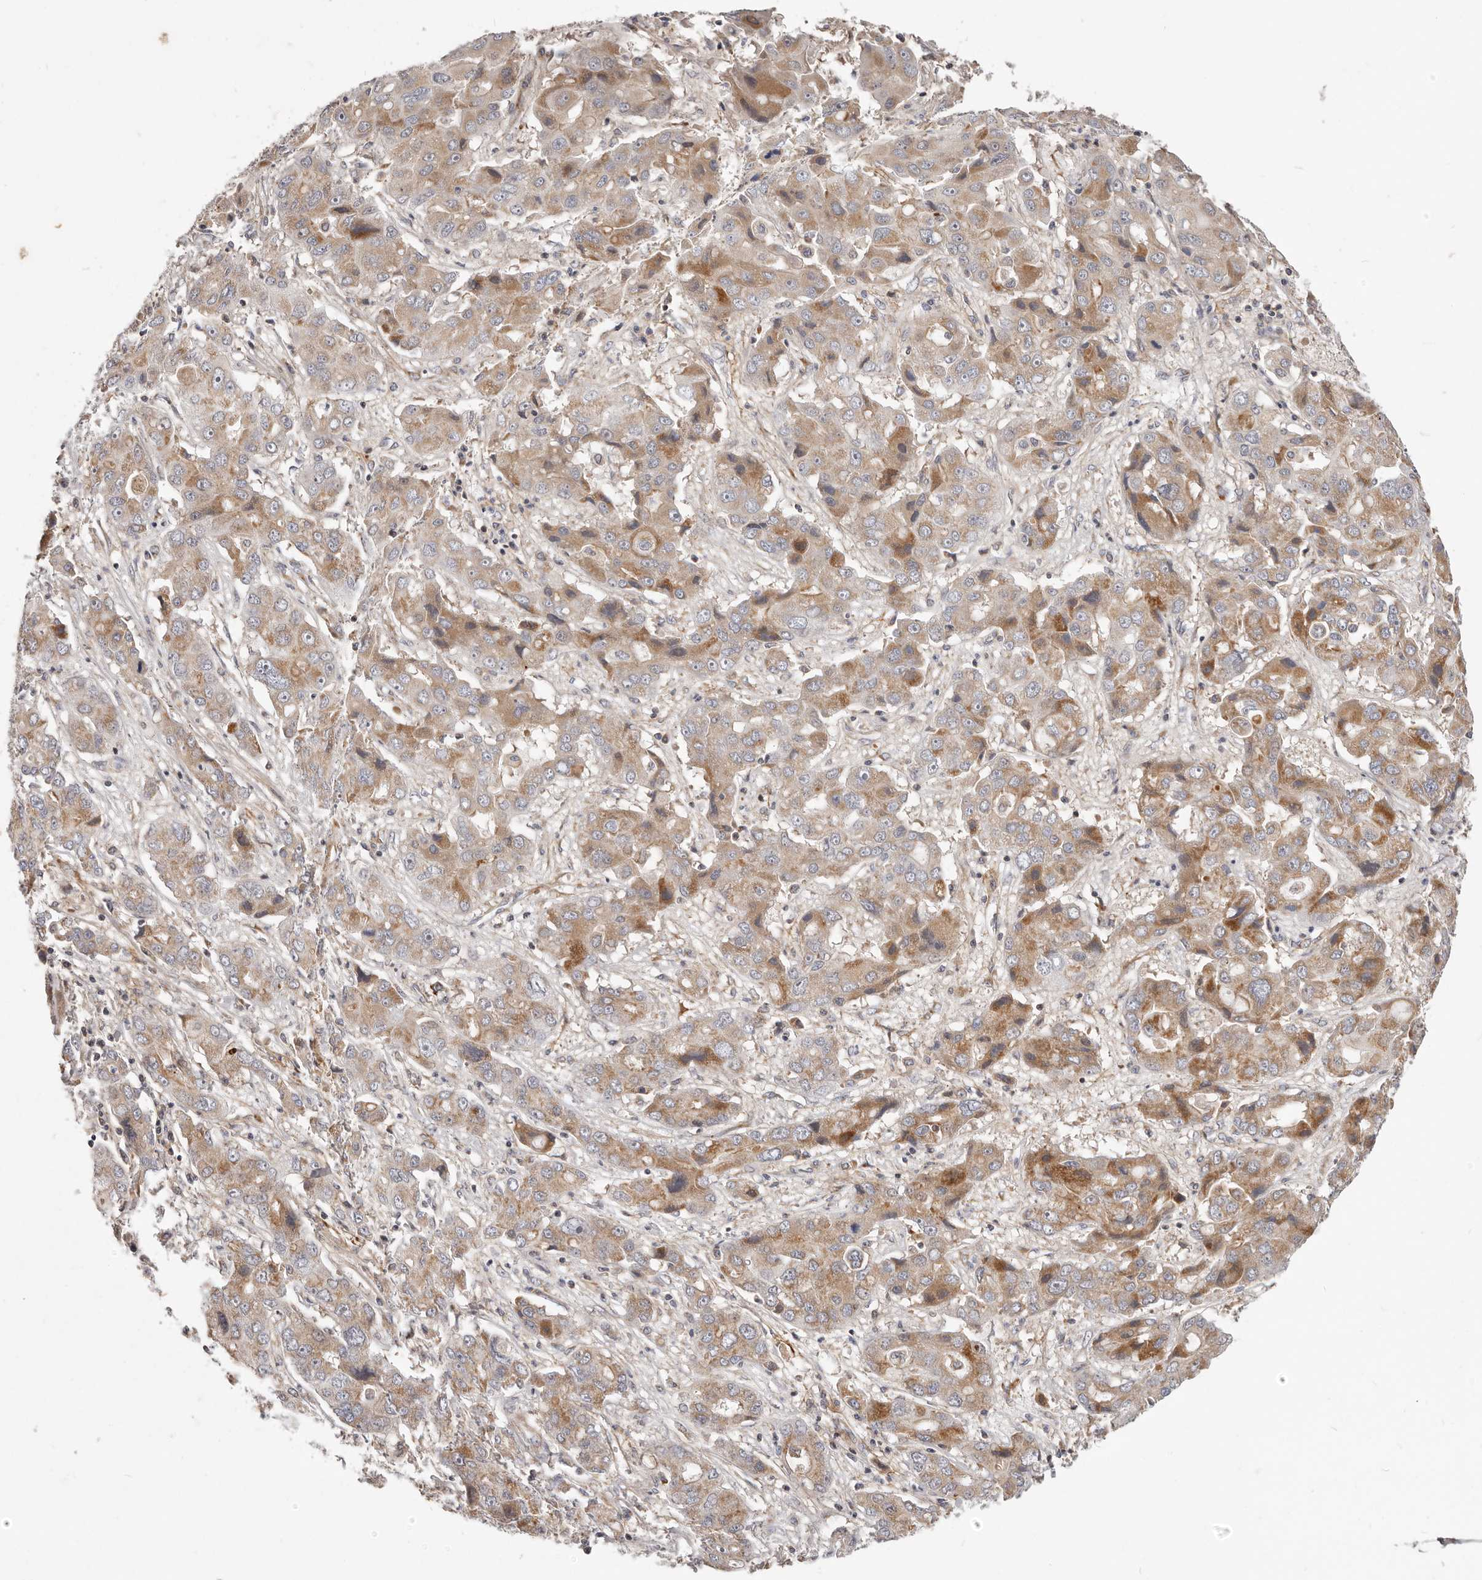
{"staining": {"intensity": "moderate", "quantity": "25%-75%", "location": "cytoplasmic/membranous"}, "tissue": "liver cancer", "cell_type": "Tumor cells", "image_type": "cancer", "snomed": [{"axis": "morphology", "description": "Cholangiocarcinoma"}, {"axis": "topography", "description": "Liver"}], "caption": "IHC (DAB (3,3'-diaminobenzidine)) staining of human cholangiocarcinoma (liver) shows moderate cytoplasmic/membranous protein staining in approximately 25%-75% of tumor cells.", "gene": "MRPS10", "patient": {"sex": "male", "age": 67}}